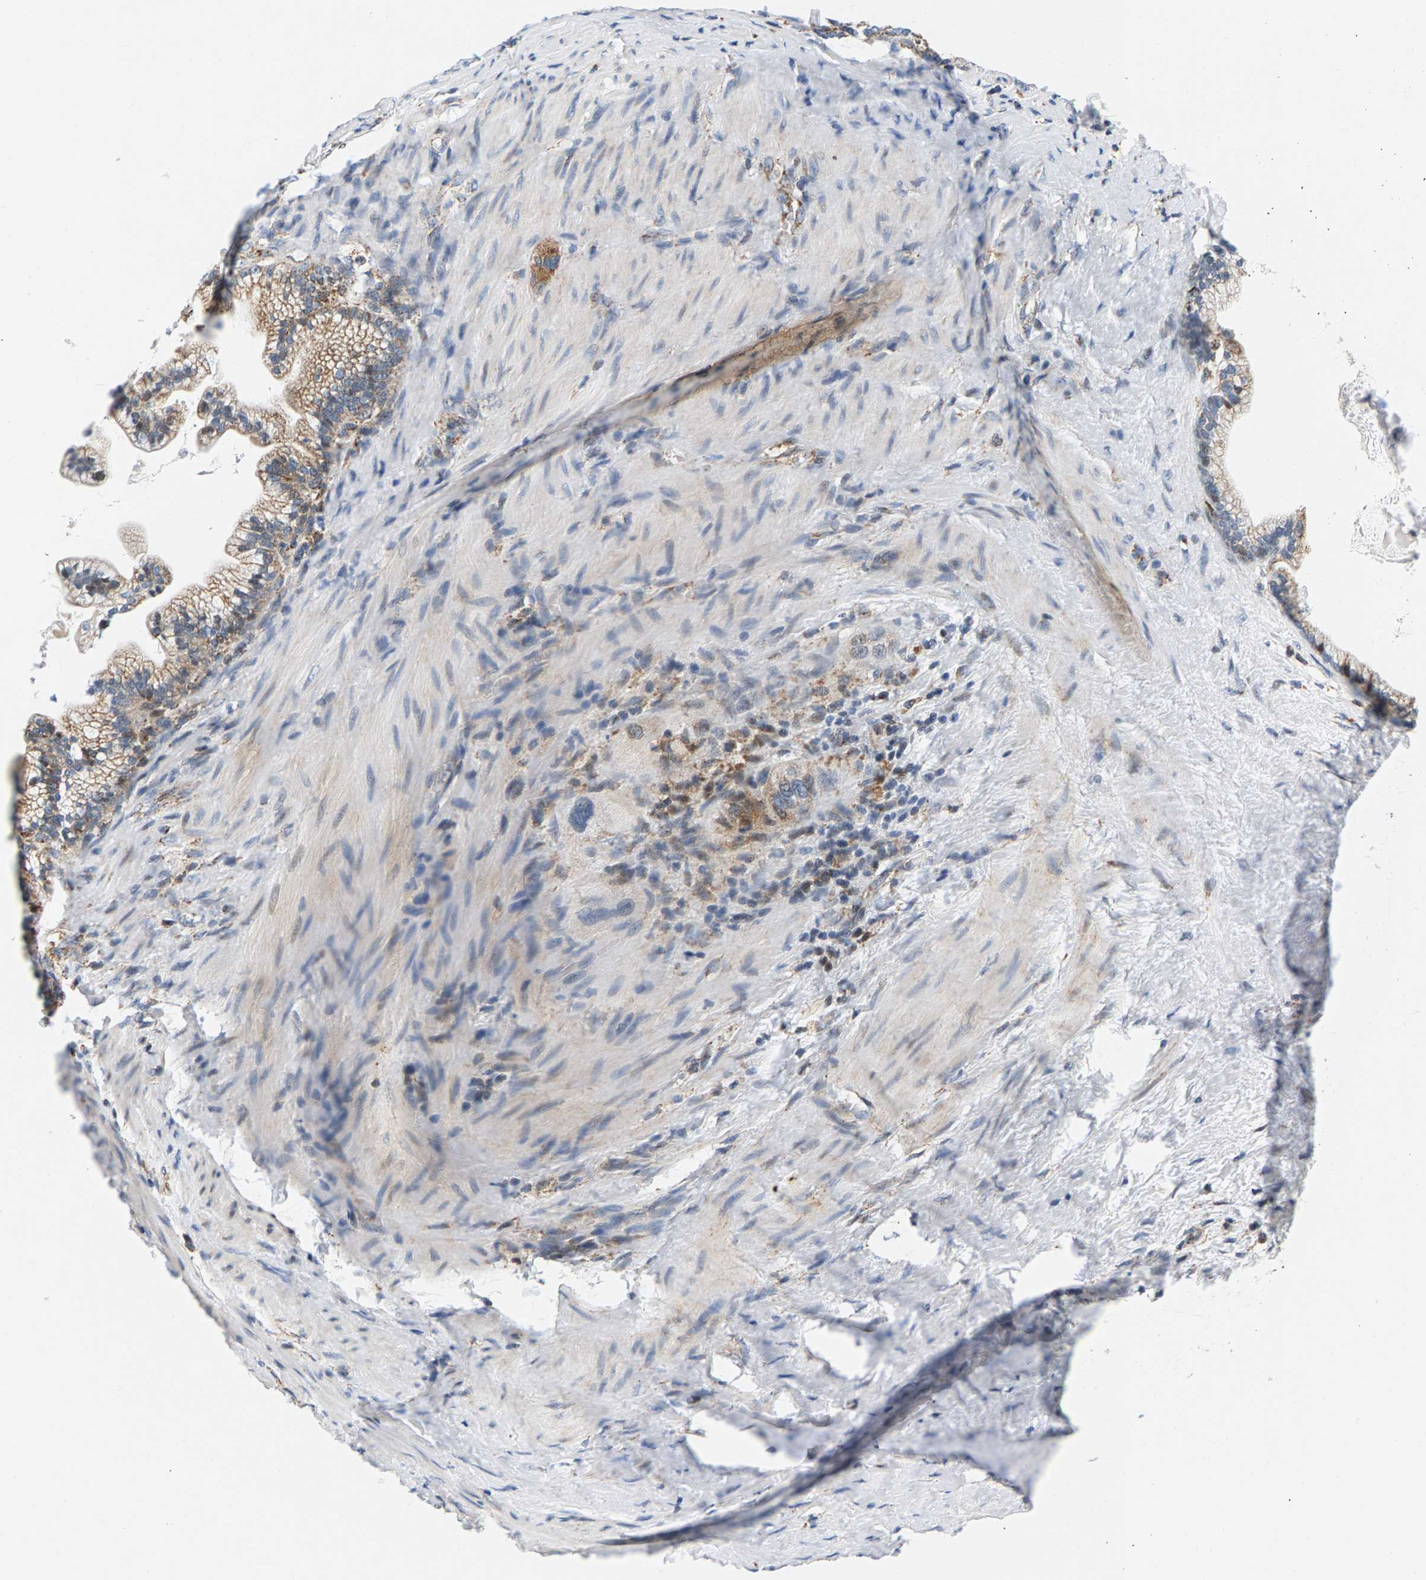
{"staining": {"intensity": "moderate", "quantity": ">75%", "location": "cytoplasmic/membranous"}, "tissue": "pancreatic cancer", "cell_type": "Tumor cells", "image_type": "cancer", "snomed": [{"axis": "morphology", "description": "Adenocarcinoma, NOS"}, {"axis": "topography", "description": "Pancreas"}], "caption": "About >75% of tumor cells in adenocarcinoma (pancreatic) exhibit moderate cytoplasmic/membranous protein positivity as visualized by brown immunohistochemical staining.", "gene": "PDE1A", "patient": {"sex": "male", "age": 69}}